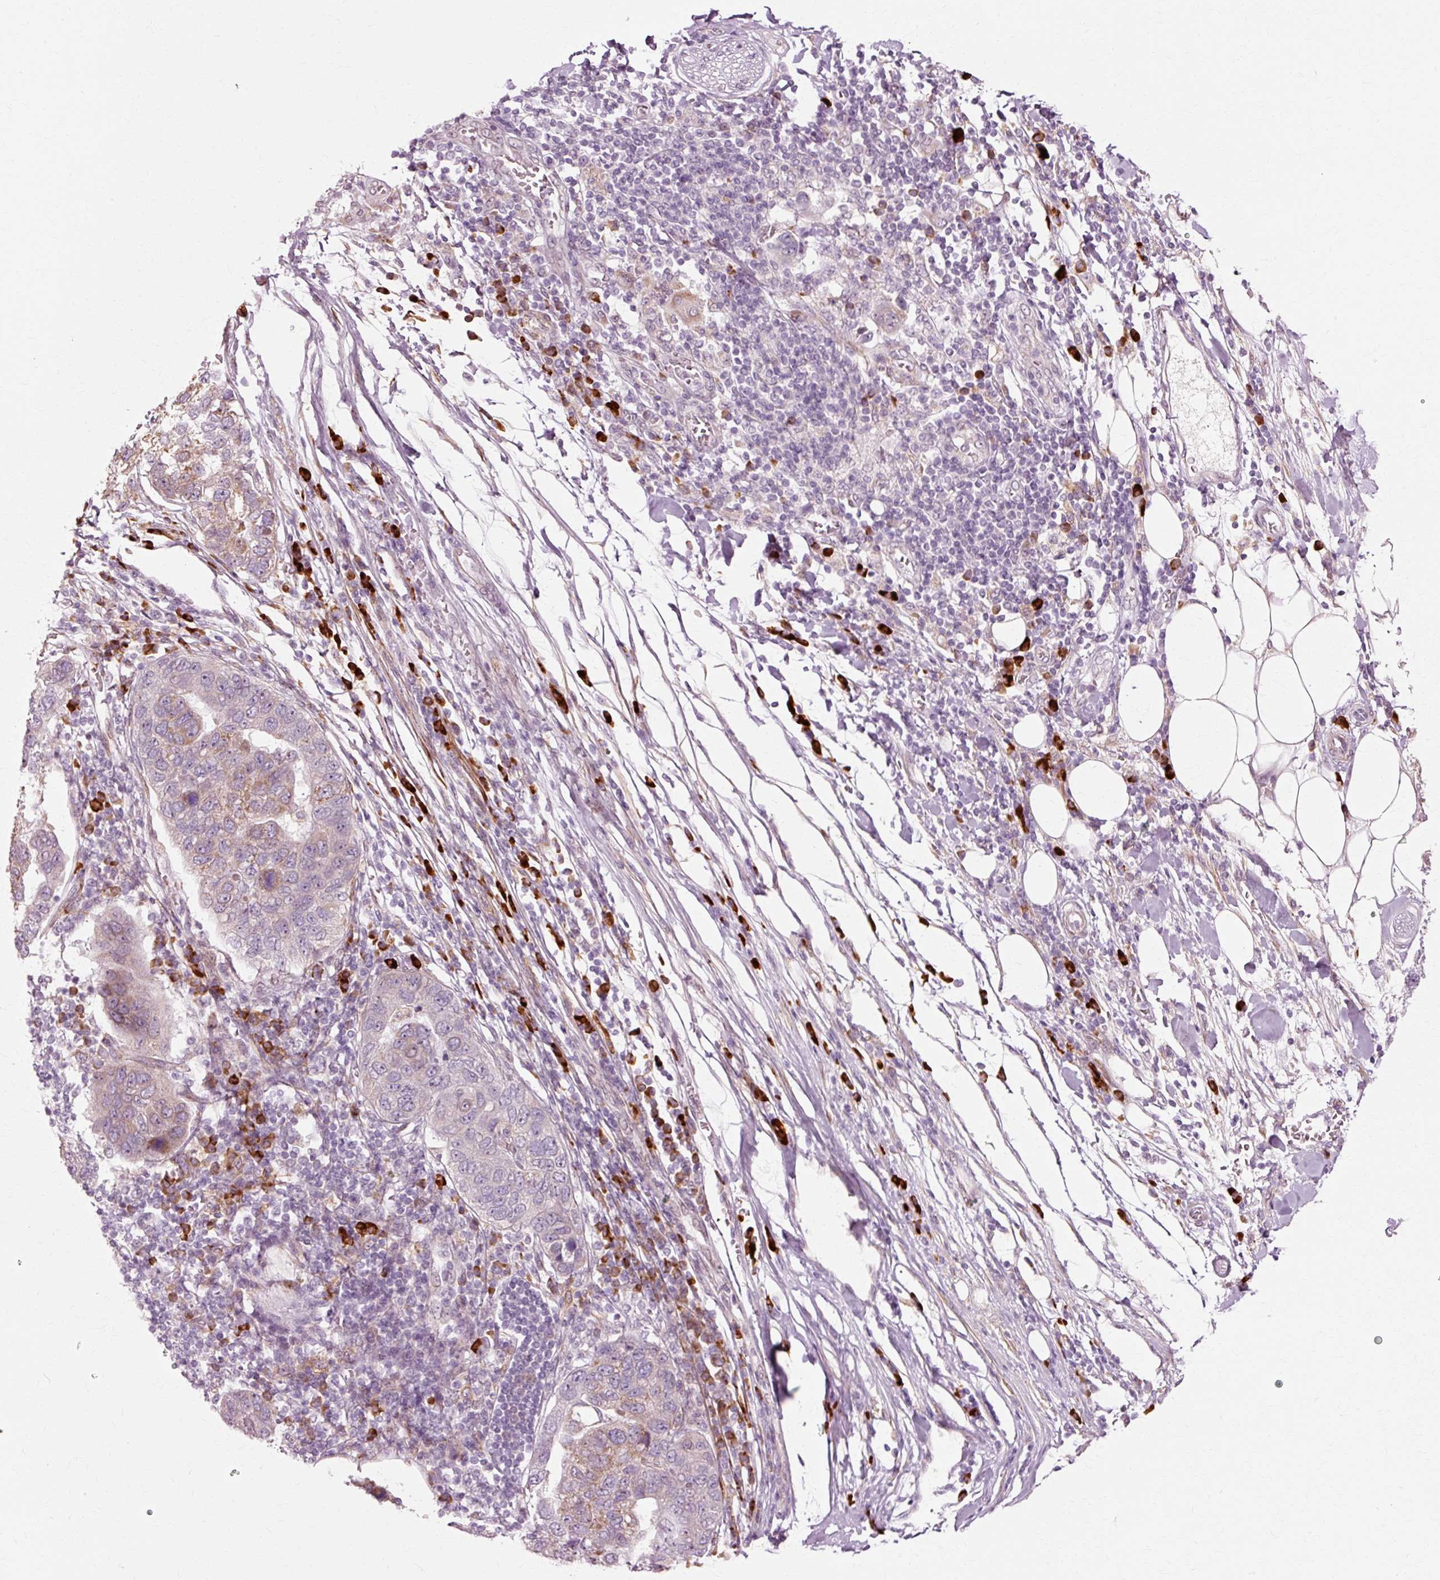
{"staining": {"intensity": "moderate", "quantity": "<25%", "location": "cytoplasmic/membranous"}, "tissue": "pancreatic cancer", "cell_type": "Tumor cells", "image_type": "cancer", "snomed": [{"axis": "morphology", "description": "Adenocarcinoma, NOS"}, {"axis": "topography", "description": "Pancreas"}], "caption": "Adenocarcinoma (pancreatic) stained with DAB (3,3'-diaminobenzidine) immunohistochemistry (IHC) demonstrates low levels of moderate cytoplasmic/membranous staining in approximately <25% of tumor cells.", "gene": "RGPD5", "patient": {"sex": "female", "age": 61}}